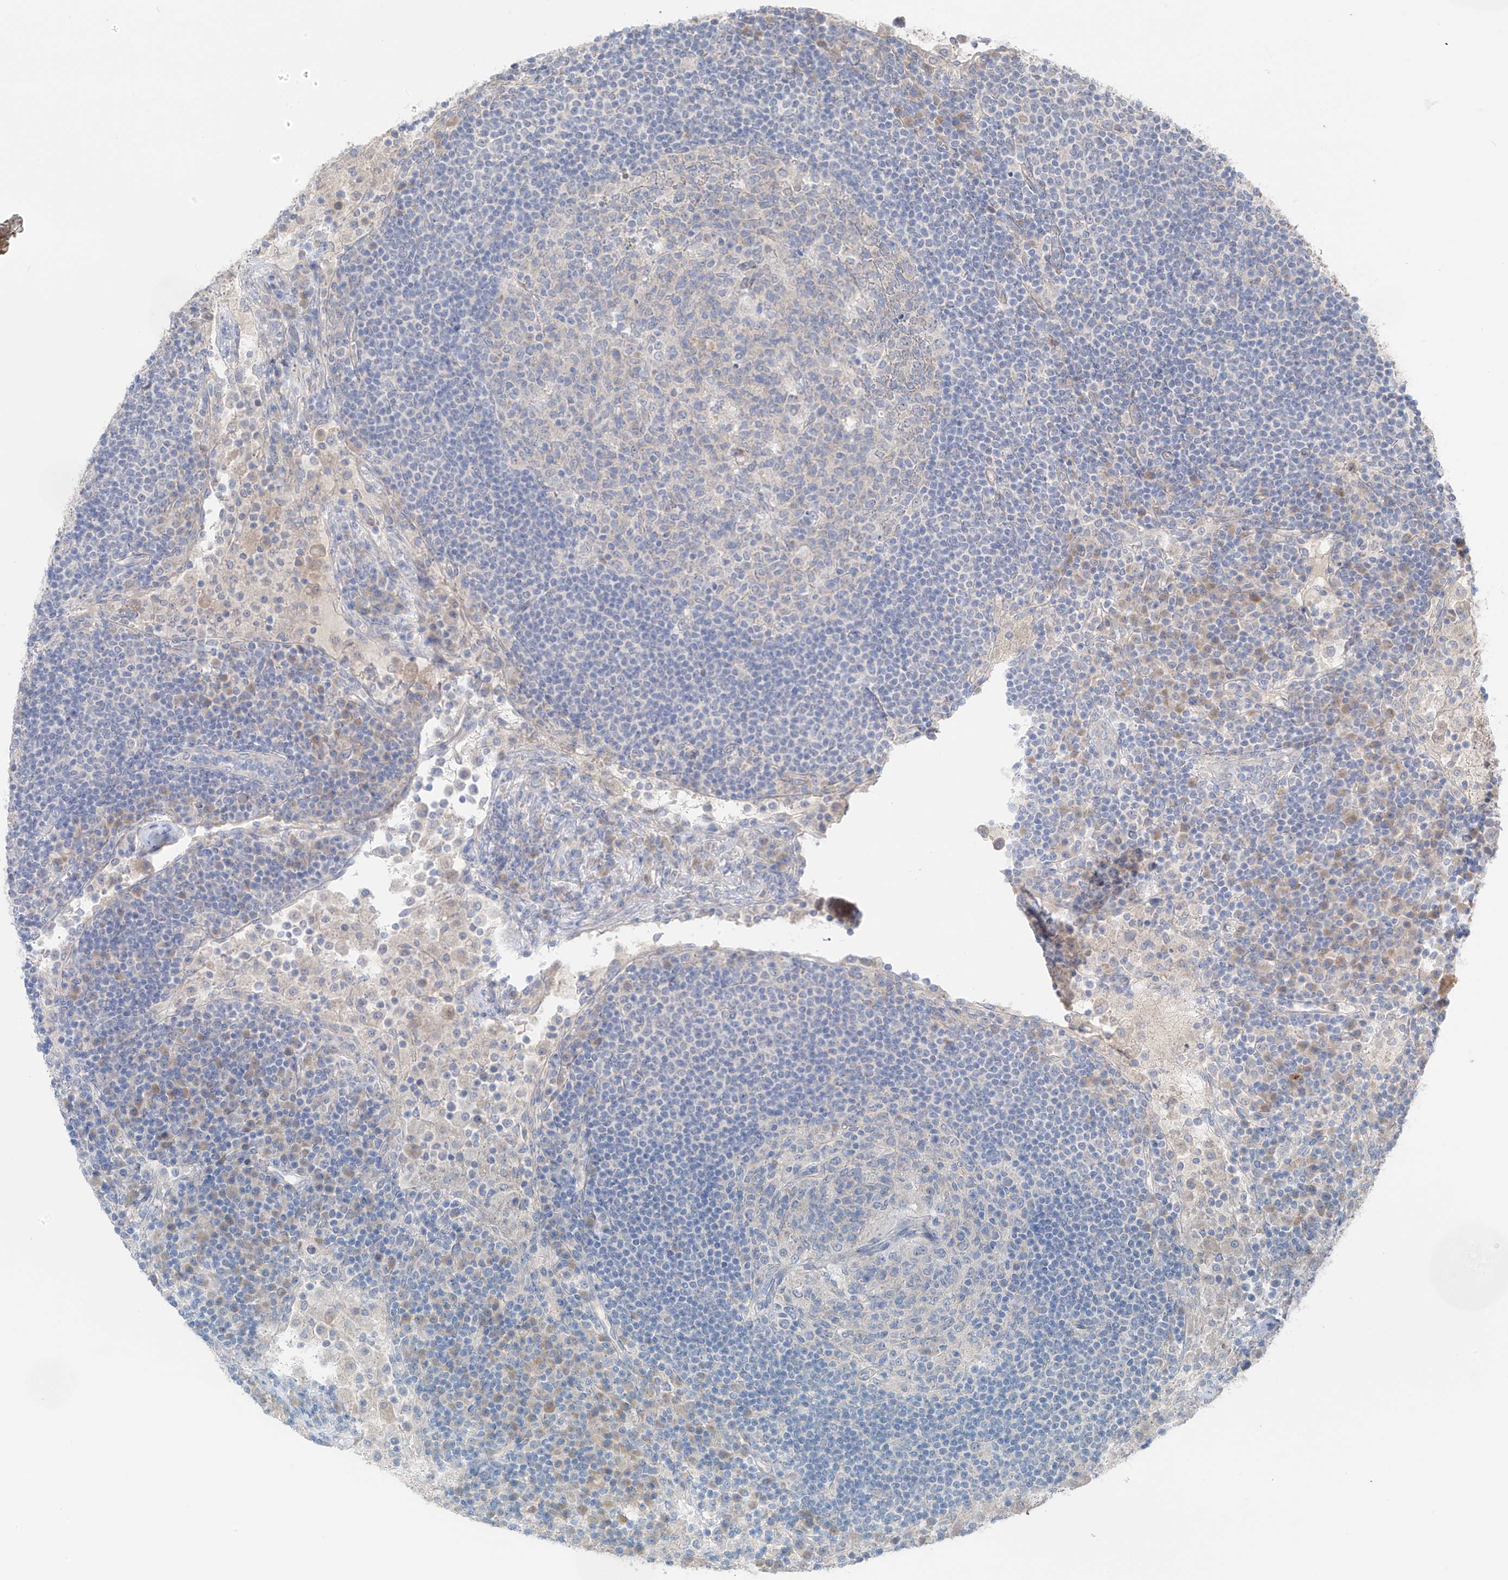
{"staining": {"intensity": "negative", "quantity": "none", "location": "none"}, "tissue": "lymph node", "cell_type": "Germinal center cells", "image_type": "normal", "snomed": [{"axis": "morphology", "description": "Normal tissue, NOS"}, {"axis": "topography", "description": "Lymph node"}], "caption": "A high-resolution micrograph shows IHC staining of normal lymph node, which reveals no significant staining in germinal center cells.", "gene": "NALCN", "patient": {"sex": "female", "age": 53}}